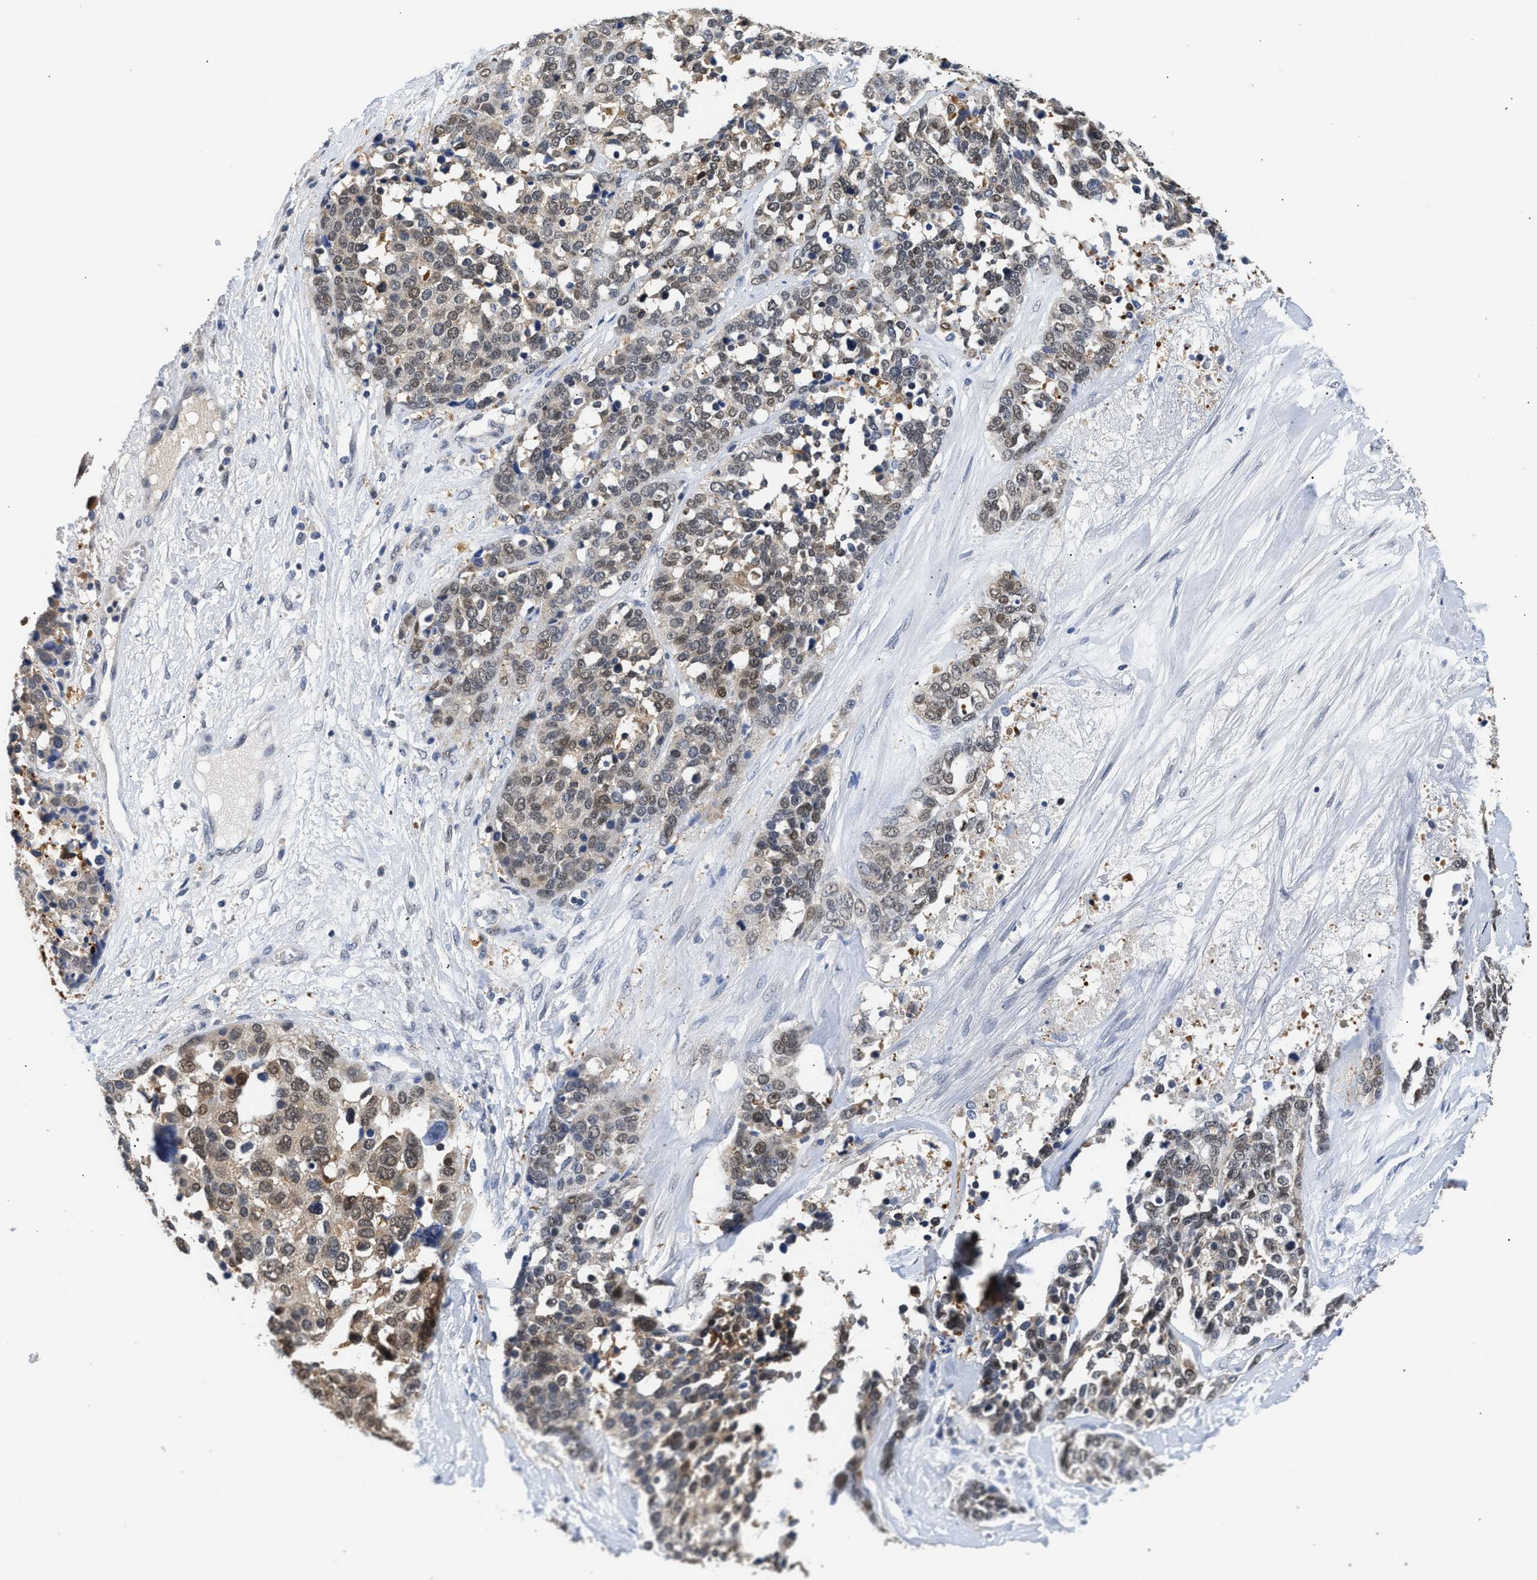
{"staining": {"intensity": "weak", "quantity": "25%-75%", "location": "cytoplasmic/membranous,nuclear"}, "tissue": "ovarian cancer", "cell_type": "Tumor cells", "image_type": "cancer", "snomed": [{"axis": "morphology", "description": "Cystadenocarcinoma, serous, NOS"}, {"axis": "topography", "description": "Ovary"}], "caption": "Immunohistochemical staining of human serous cystadenocarcinoma (ovarian) shows low levels of weak cytoplasmic/membranous and nuclear staining in approximately 25%-75% of tumor cells.", "gene": "PPM1L", "patient": {"sex": "female", "age": 44}}